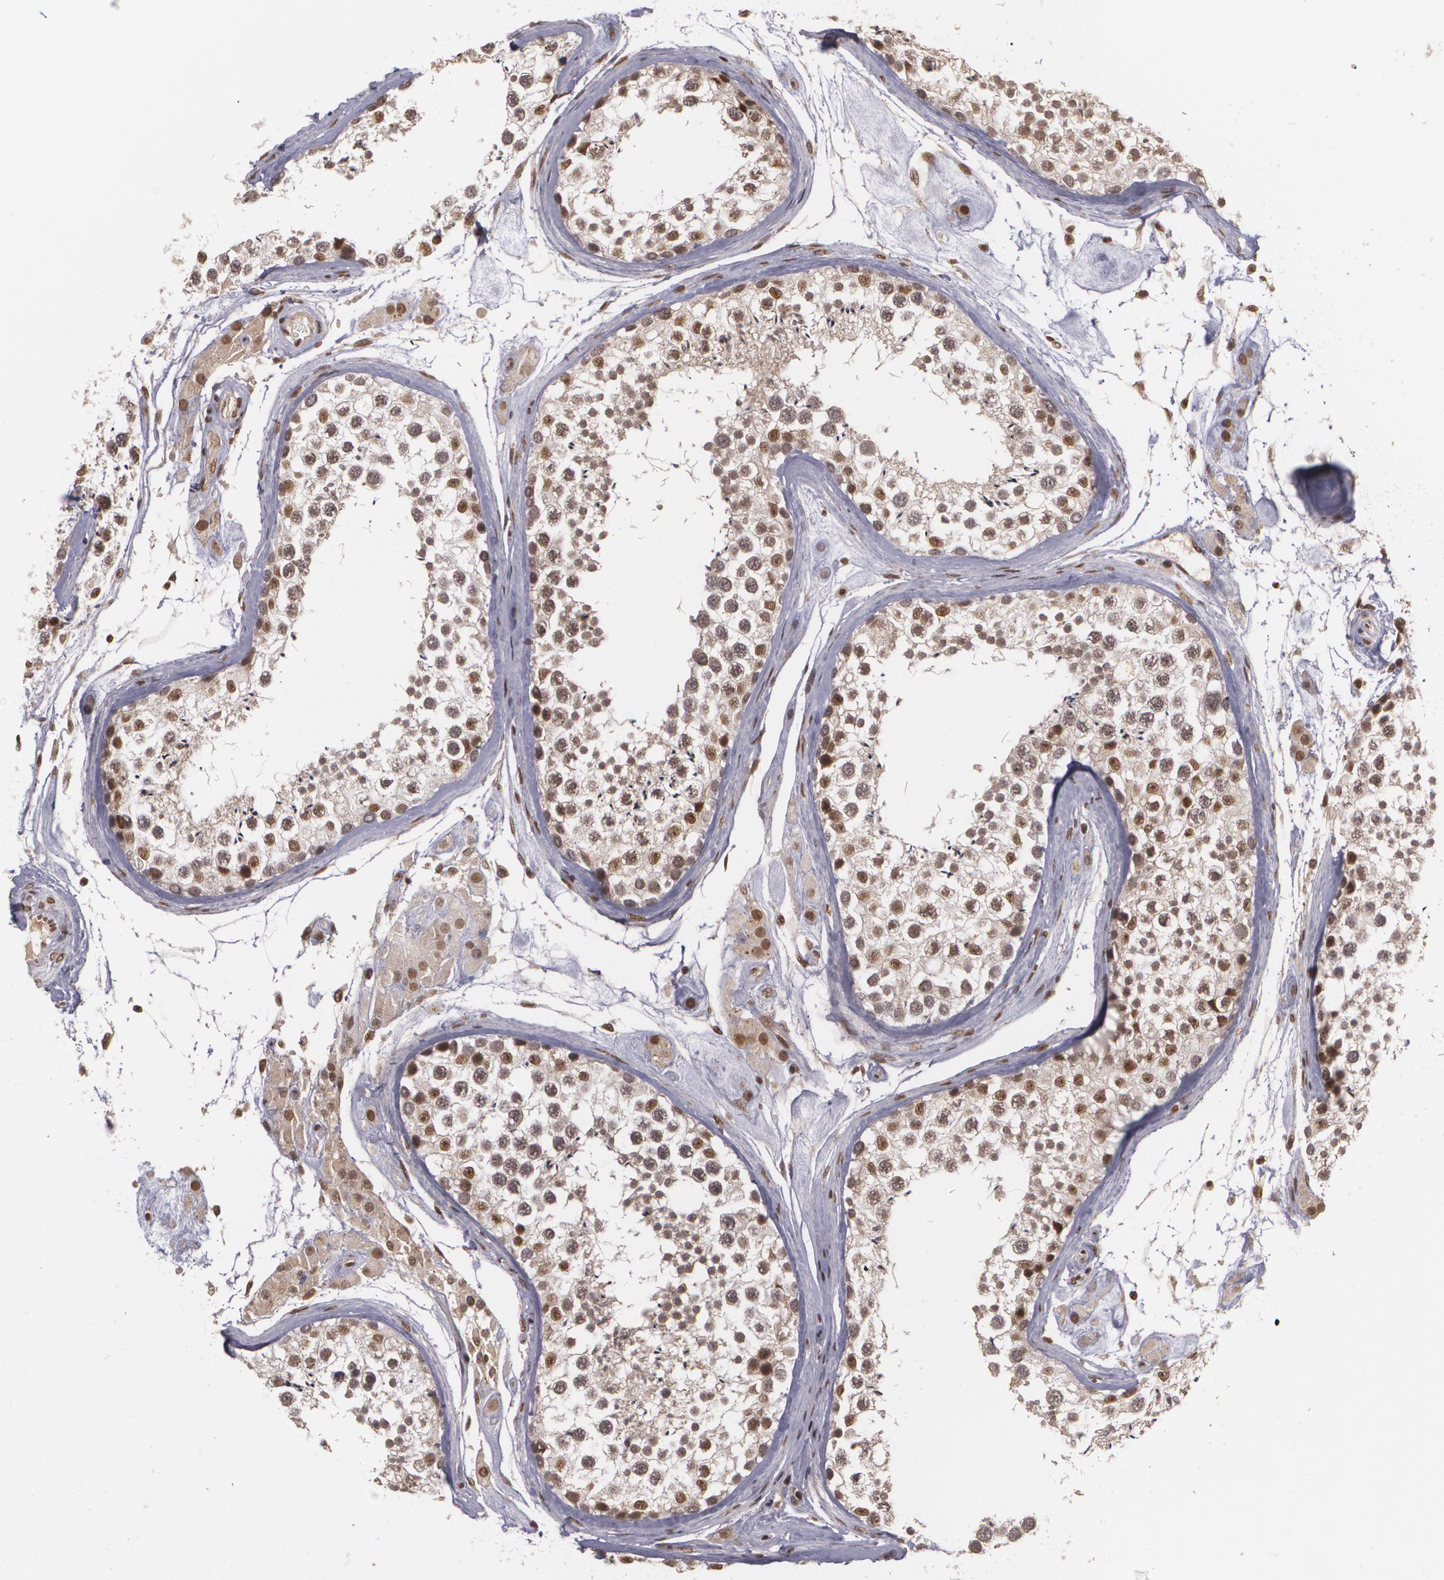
{"staining": {"intensity": "weak", "quantity": "25%-75%", "location": "nuclear"}, "tissue": "testis", "cell_type": "Cells in seminiferous ducts", "image_type": "normal", "snomed": [{"axis": "morphology", "description": "Normal tissue, NOS"}, {"axis": "topography", "description": "Testis"}], "caption": "Immunohistochemistry (DAB (3,3'-diaminobenzidine)) staining of benign human testis exhibits weak nuclear protein expression in about 25%-75% of cells in seminiferous ducts. Immunohistochemistry (ihc) stains the protein of interest in brown and the nuclei are stained blue.", "gene": "RXRB", "patient": {"sex": "male", "age": 46}}